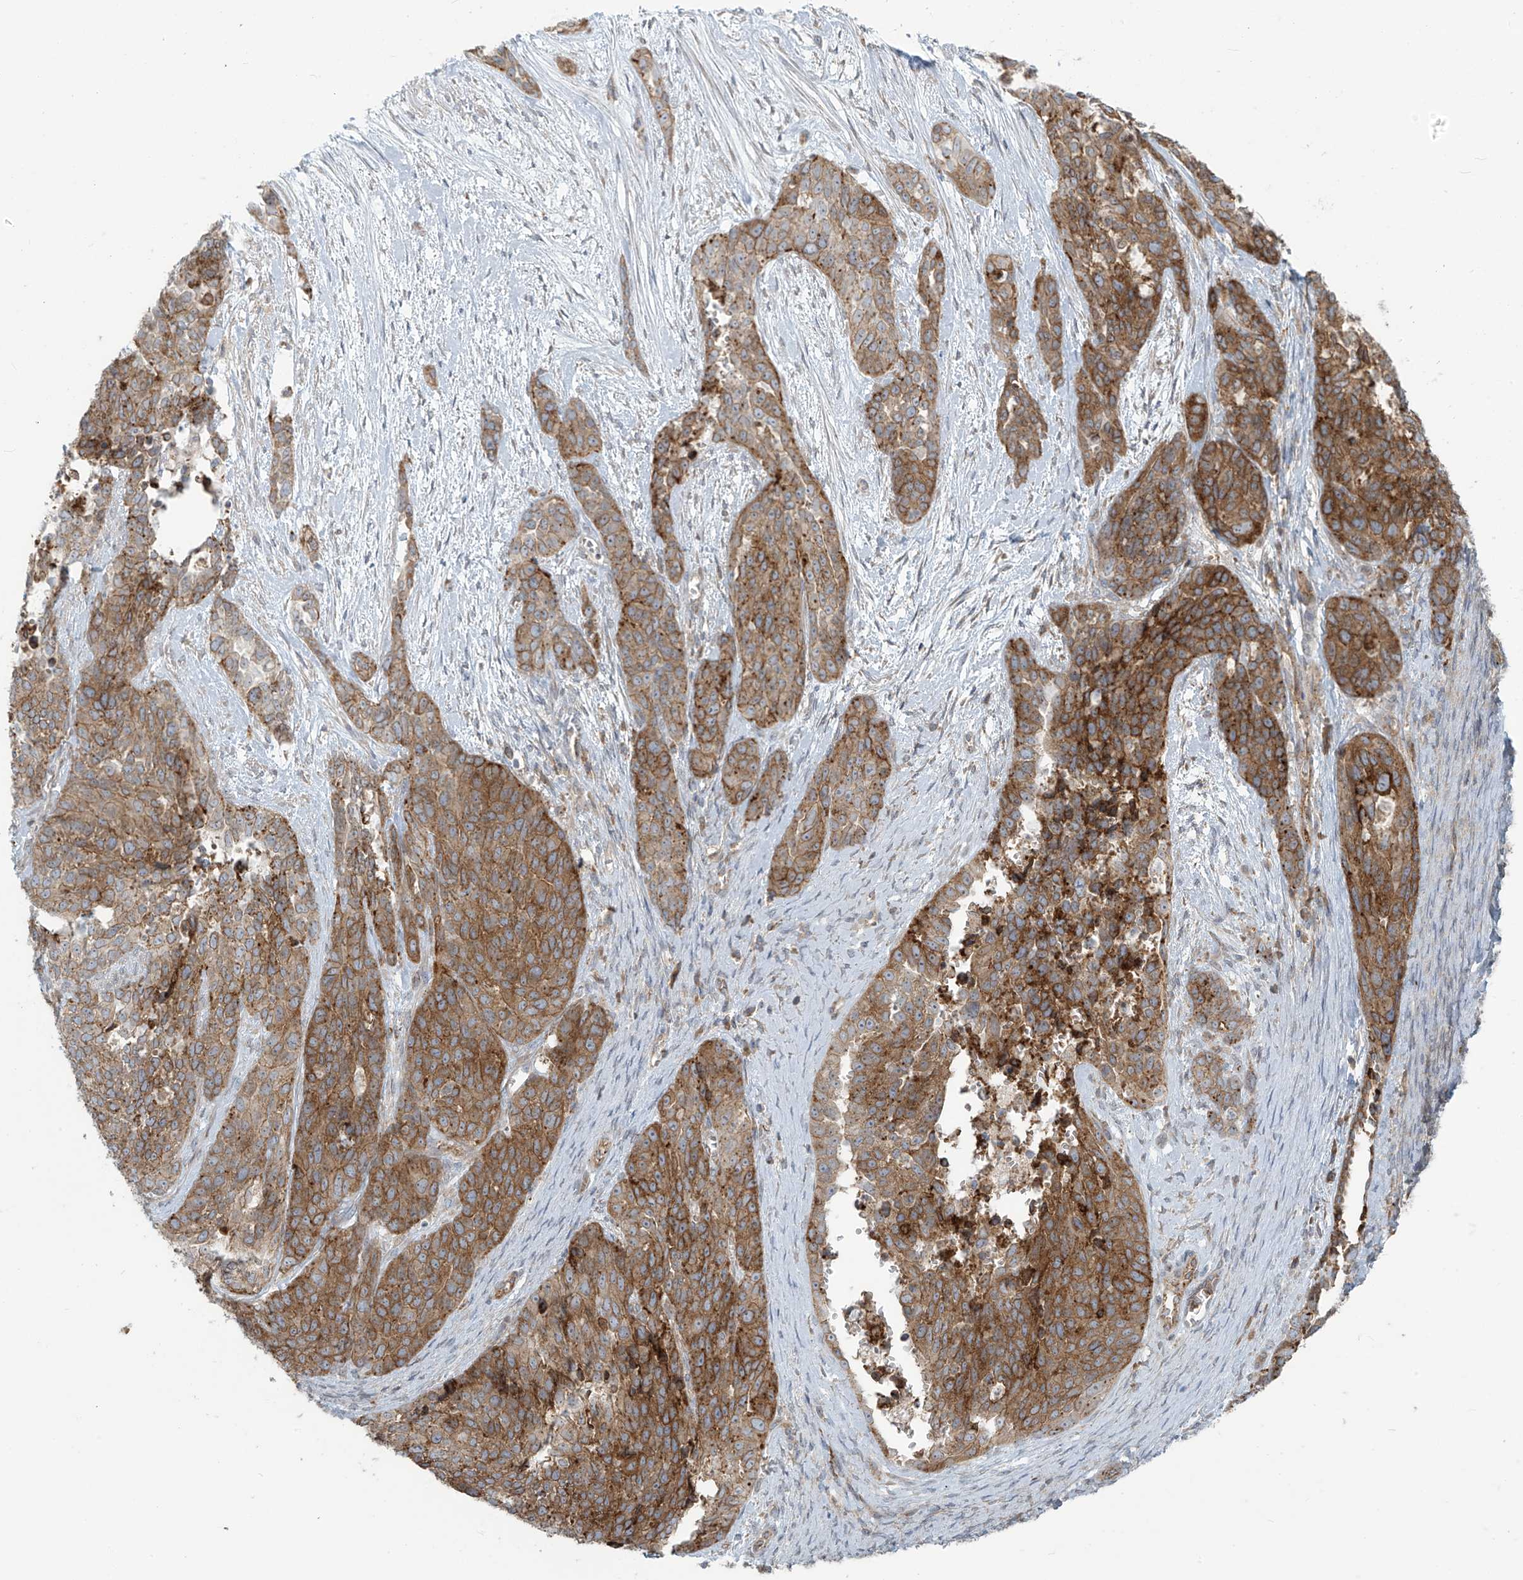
{"staining": {"intensity": "moderate", "quantity": ">75%", "location": "cytoplasmic/membranous"}, "tissue": "ovarian cancer", "cell_type": "Tumor cells", "image_type": "cancer", "snomed": [{"axis": "morphology", "description": "Cystadenocarcinoma, serous, NOS"}, {"axis": "topography", "description": "Ovary"}], "caption": "The photomicrograph displays immunohistochemical staining of ovarian cancer (serous cystadenocarcinoma). There is moderate cytoplasmic/membranous expression is identified in about >75% of tumor cells.", "gene": "LZTS3", "patient": {"sex": "female", "age": 44}}